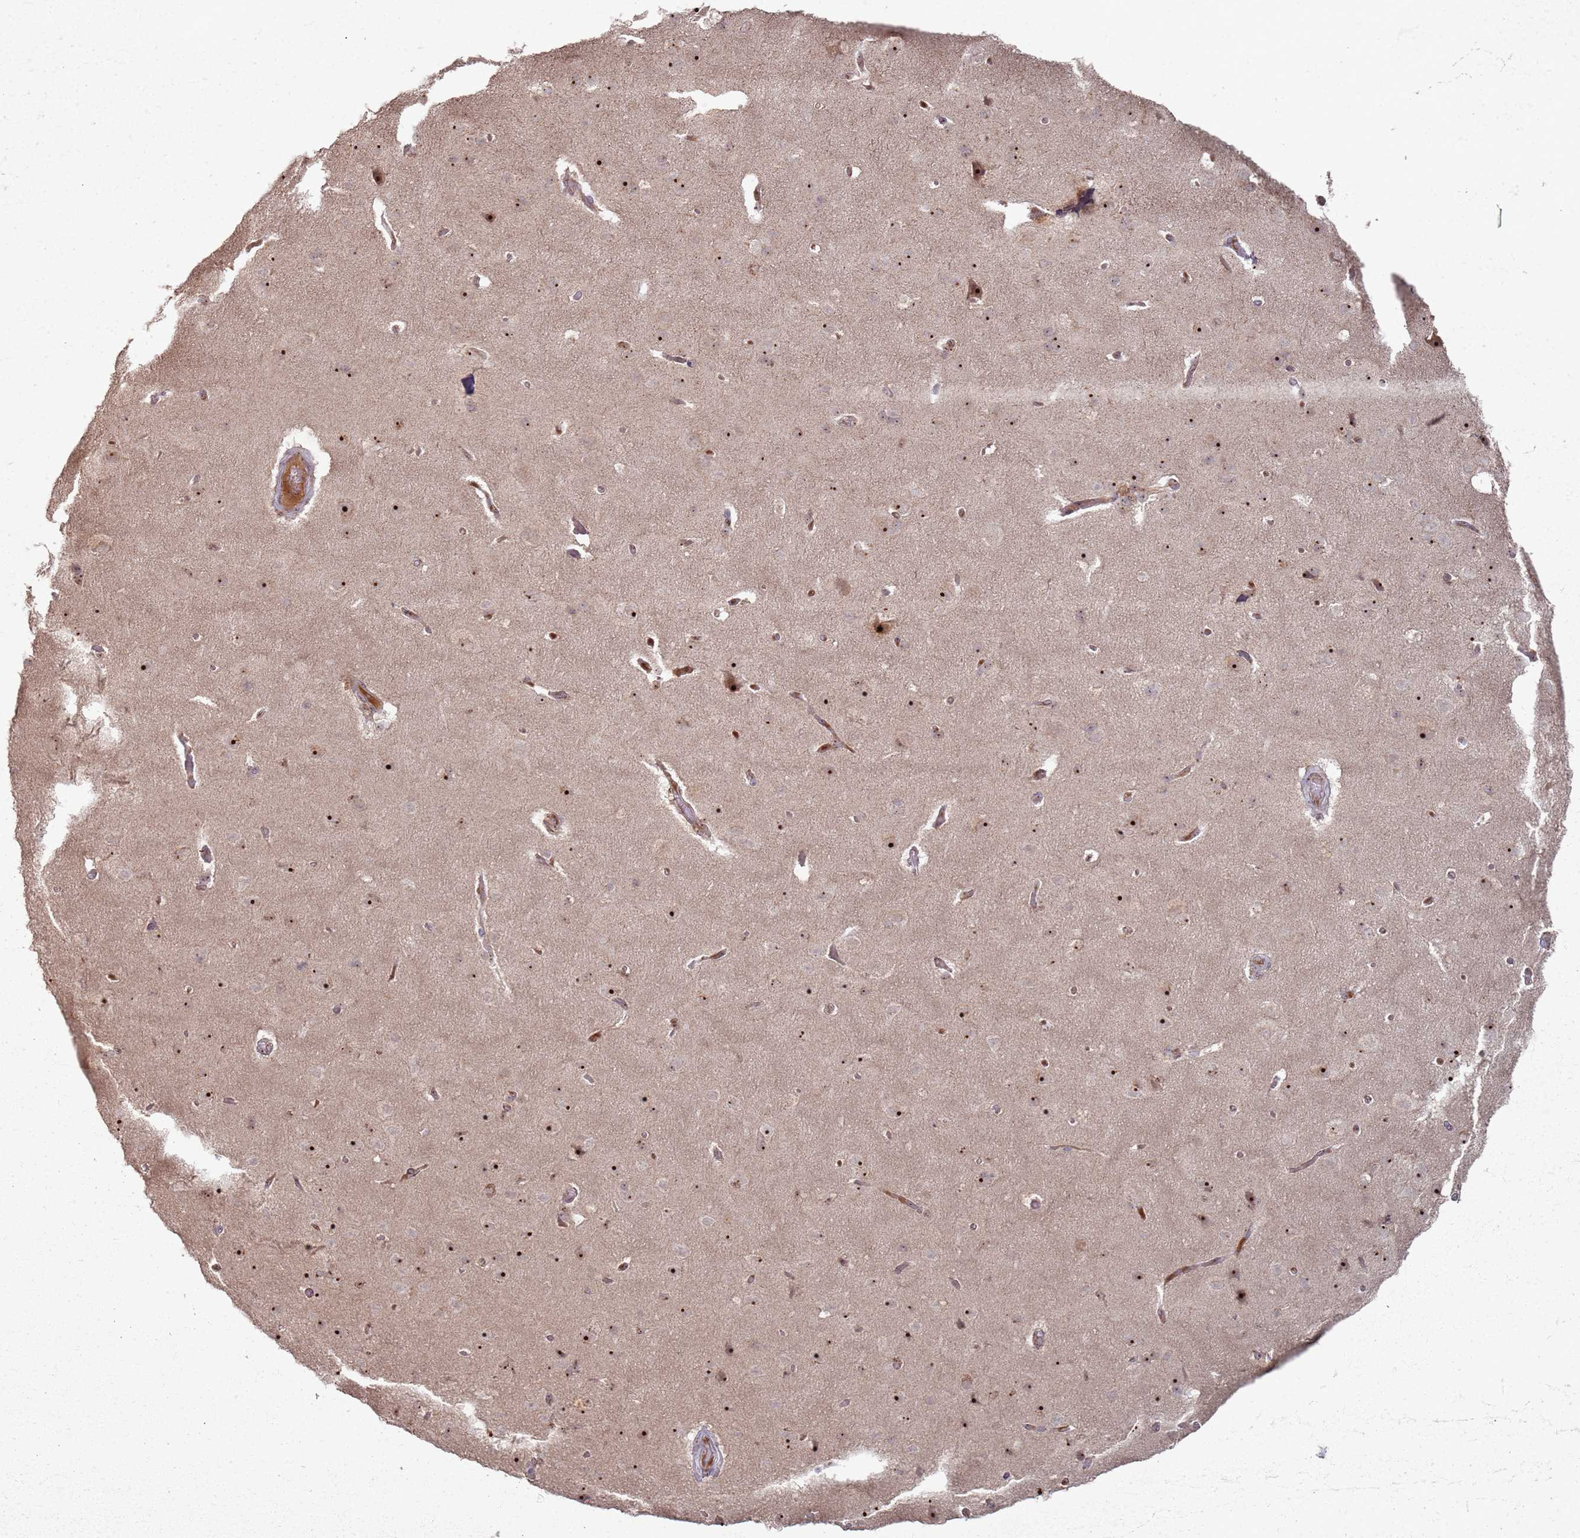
{"staining": {"intensity": "weak", "quantity": ">75%", "location": "cytoplasmic/membranous,nuclear"}, "tissue": "cerebral cortex", "cell_type": "Endothelial cells", "image_type": "normal", "snomed": [{"axis": "morphology", "description": "Normal tissue, NOS"}, {"axis": "topography", "description": "Cerebral cortex"}], "caption": "DAB (3,3'-diaminobenzidine) immunohistochemical staining of benign cerebral cortex reveals weak cytoplasmic/membranous,nuclear protein staining in approximately >75% of endothelial cells.", "gene": "UTP11", "patient": {"sex": "male", "age": 62}}